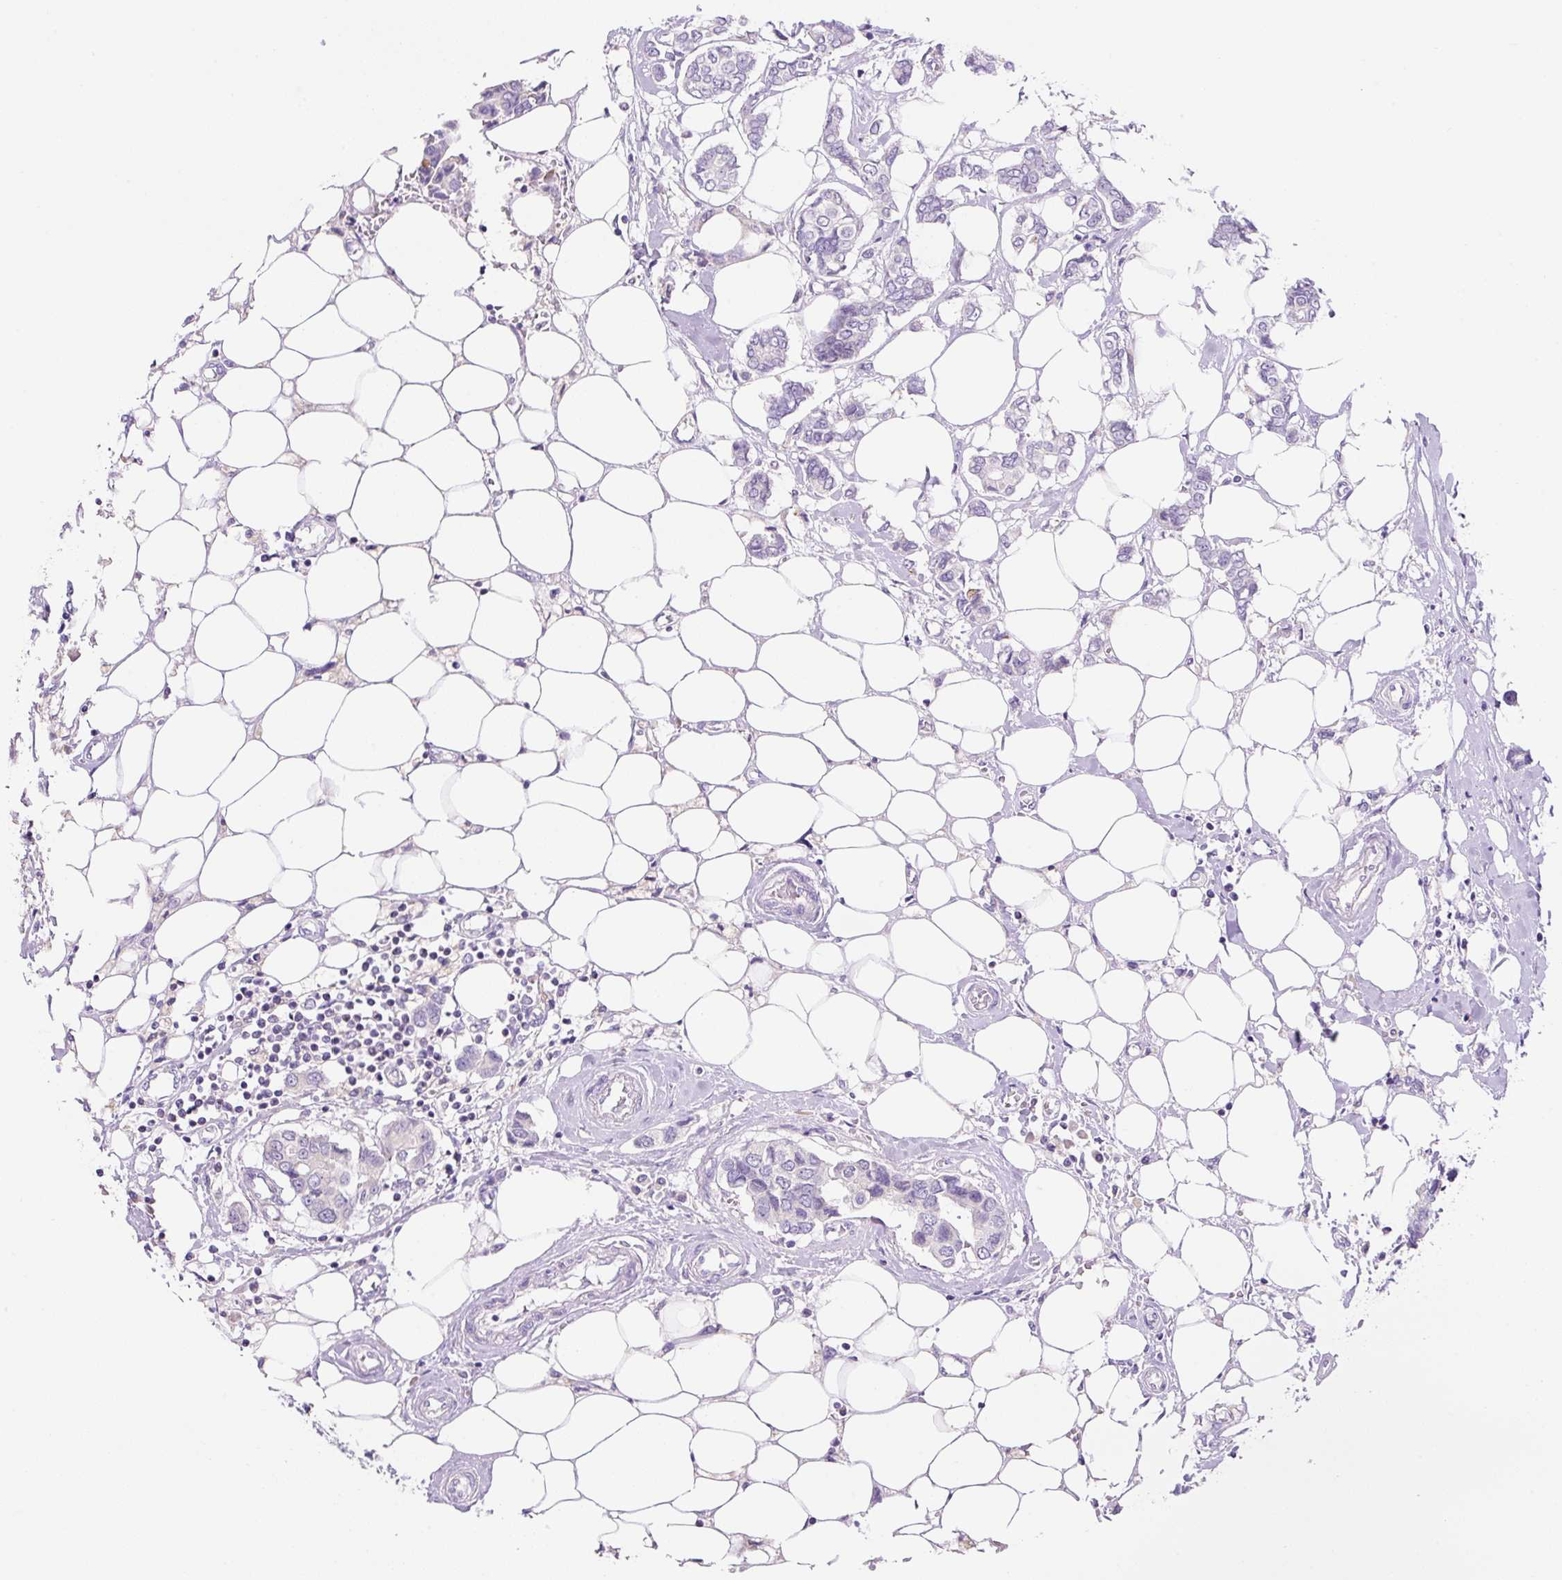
{"staining": {"intensity": "negative", "quantity": "none", "location": "none"}, "tissue": "breast cancer", "cell_type": "Tumor cells", "image_type": "cancer", "snomed": [{"axis": "morphology", "description": "Duct carcinoma"}, {"axis": "topography", "description": "Breast"}], "caption": "The immunohistochemistry (IHC) micrograph has no significant staining in tumor cells of breast cancer tissue.", "gene": "NDST3", "patient": {"sex": "female", "age": 73}}